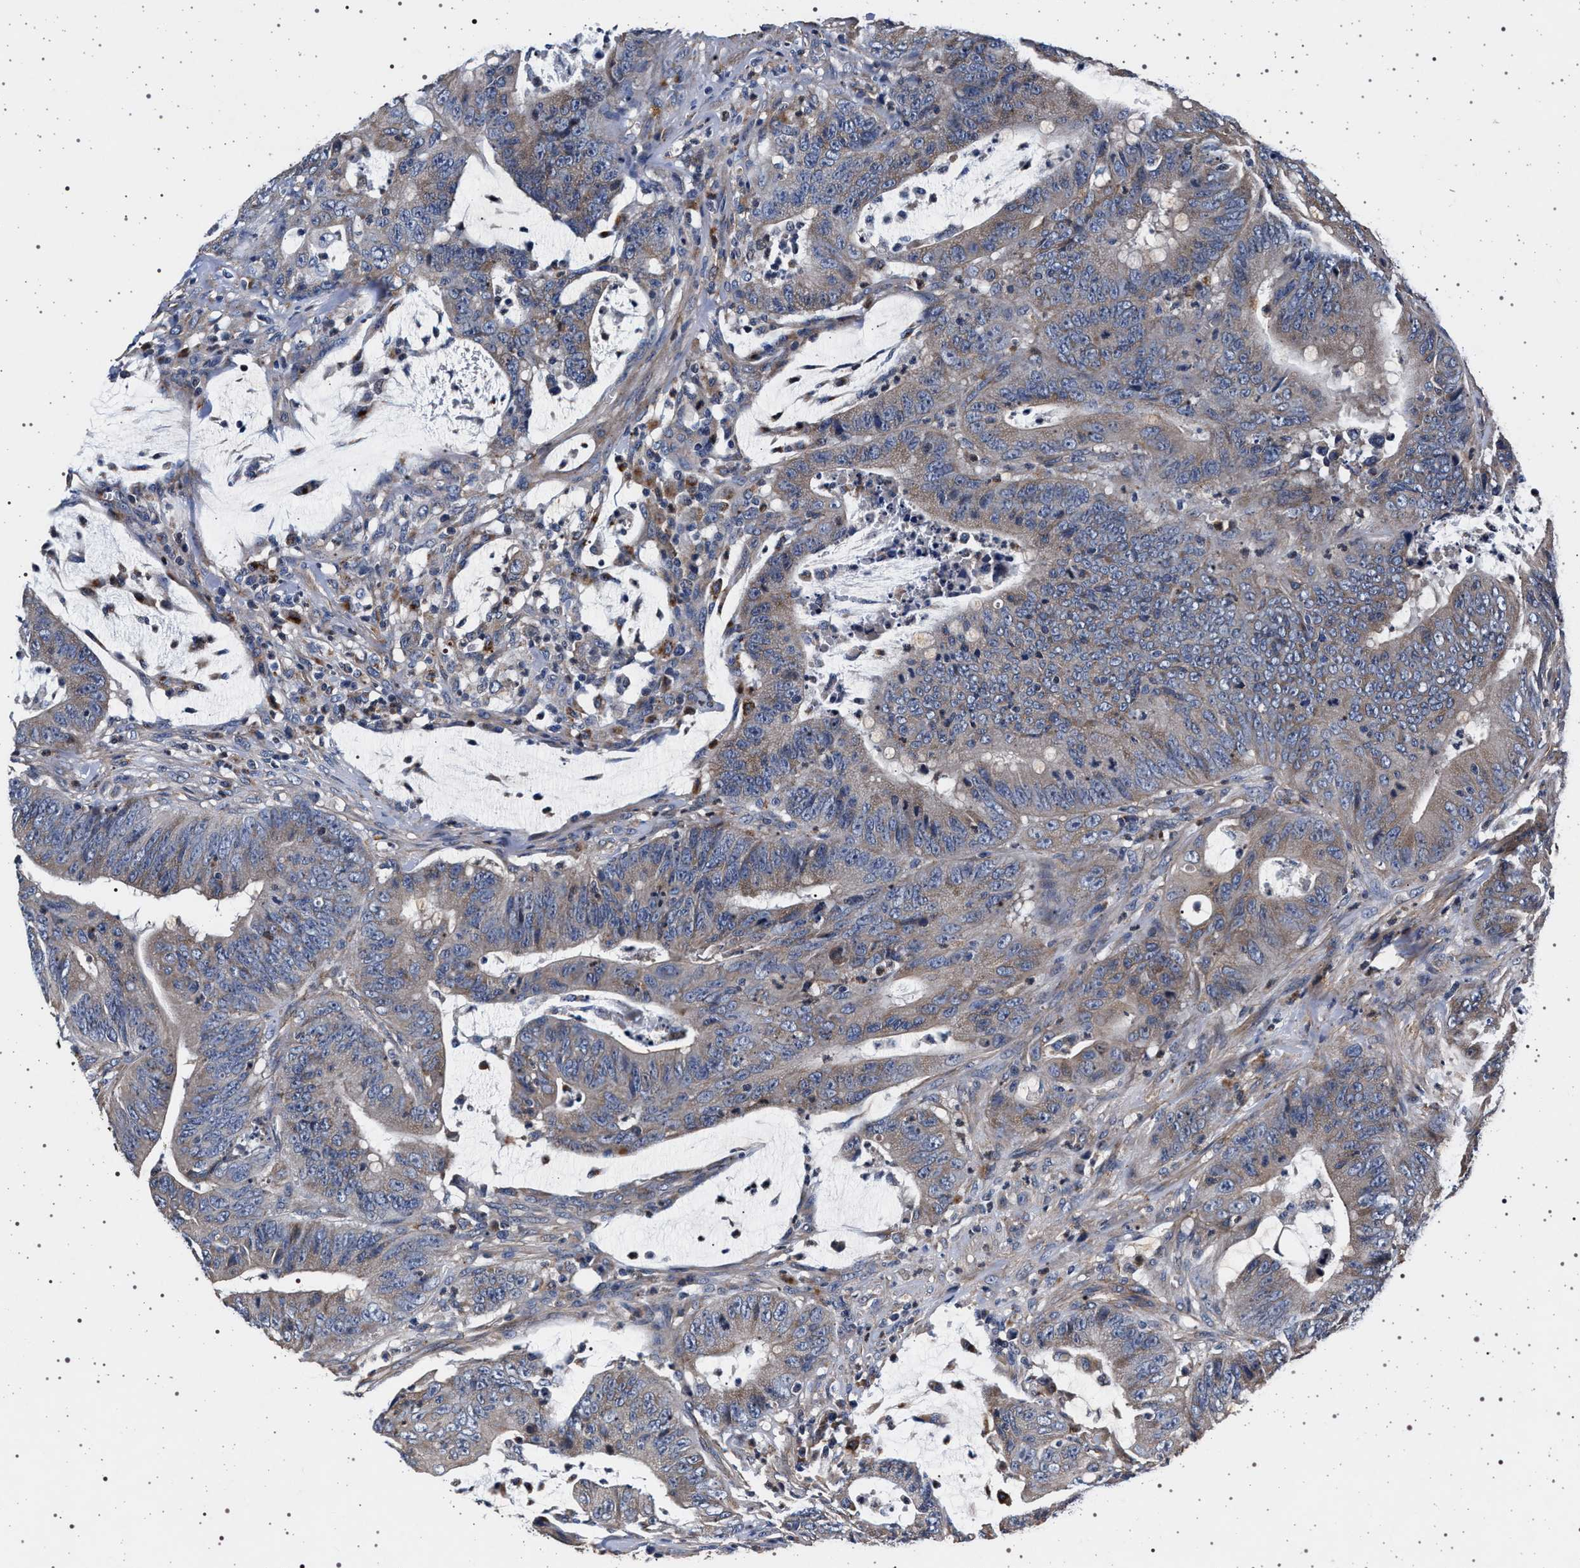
{"staining": {"intensity": "moderate", "quantity": "25%-75%", "location": "cytoplasmic/membranous"}, "tissue": "colorectal cancer", "cell_type": "Tumor cells", "image_type": "cancer", "snomed": [{"axis": "morphology", "description": "Adenocarcinoma, NOS"}, {"axis": "topography", "description": "Colon"}], "caption": "Protein expression analysis of adenocarcinoma (colorectal) demonstrates moderate cytoplasmic/membranous staining in about 25%-75% of tumor cells.", "gene": "KCNK6", "patient": {"sex": "male", "age": 45}}